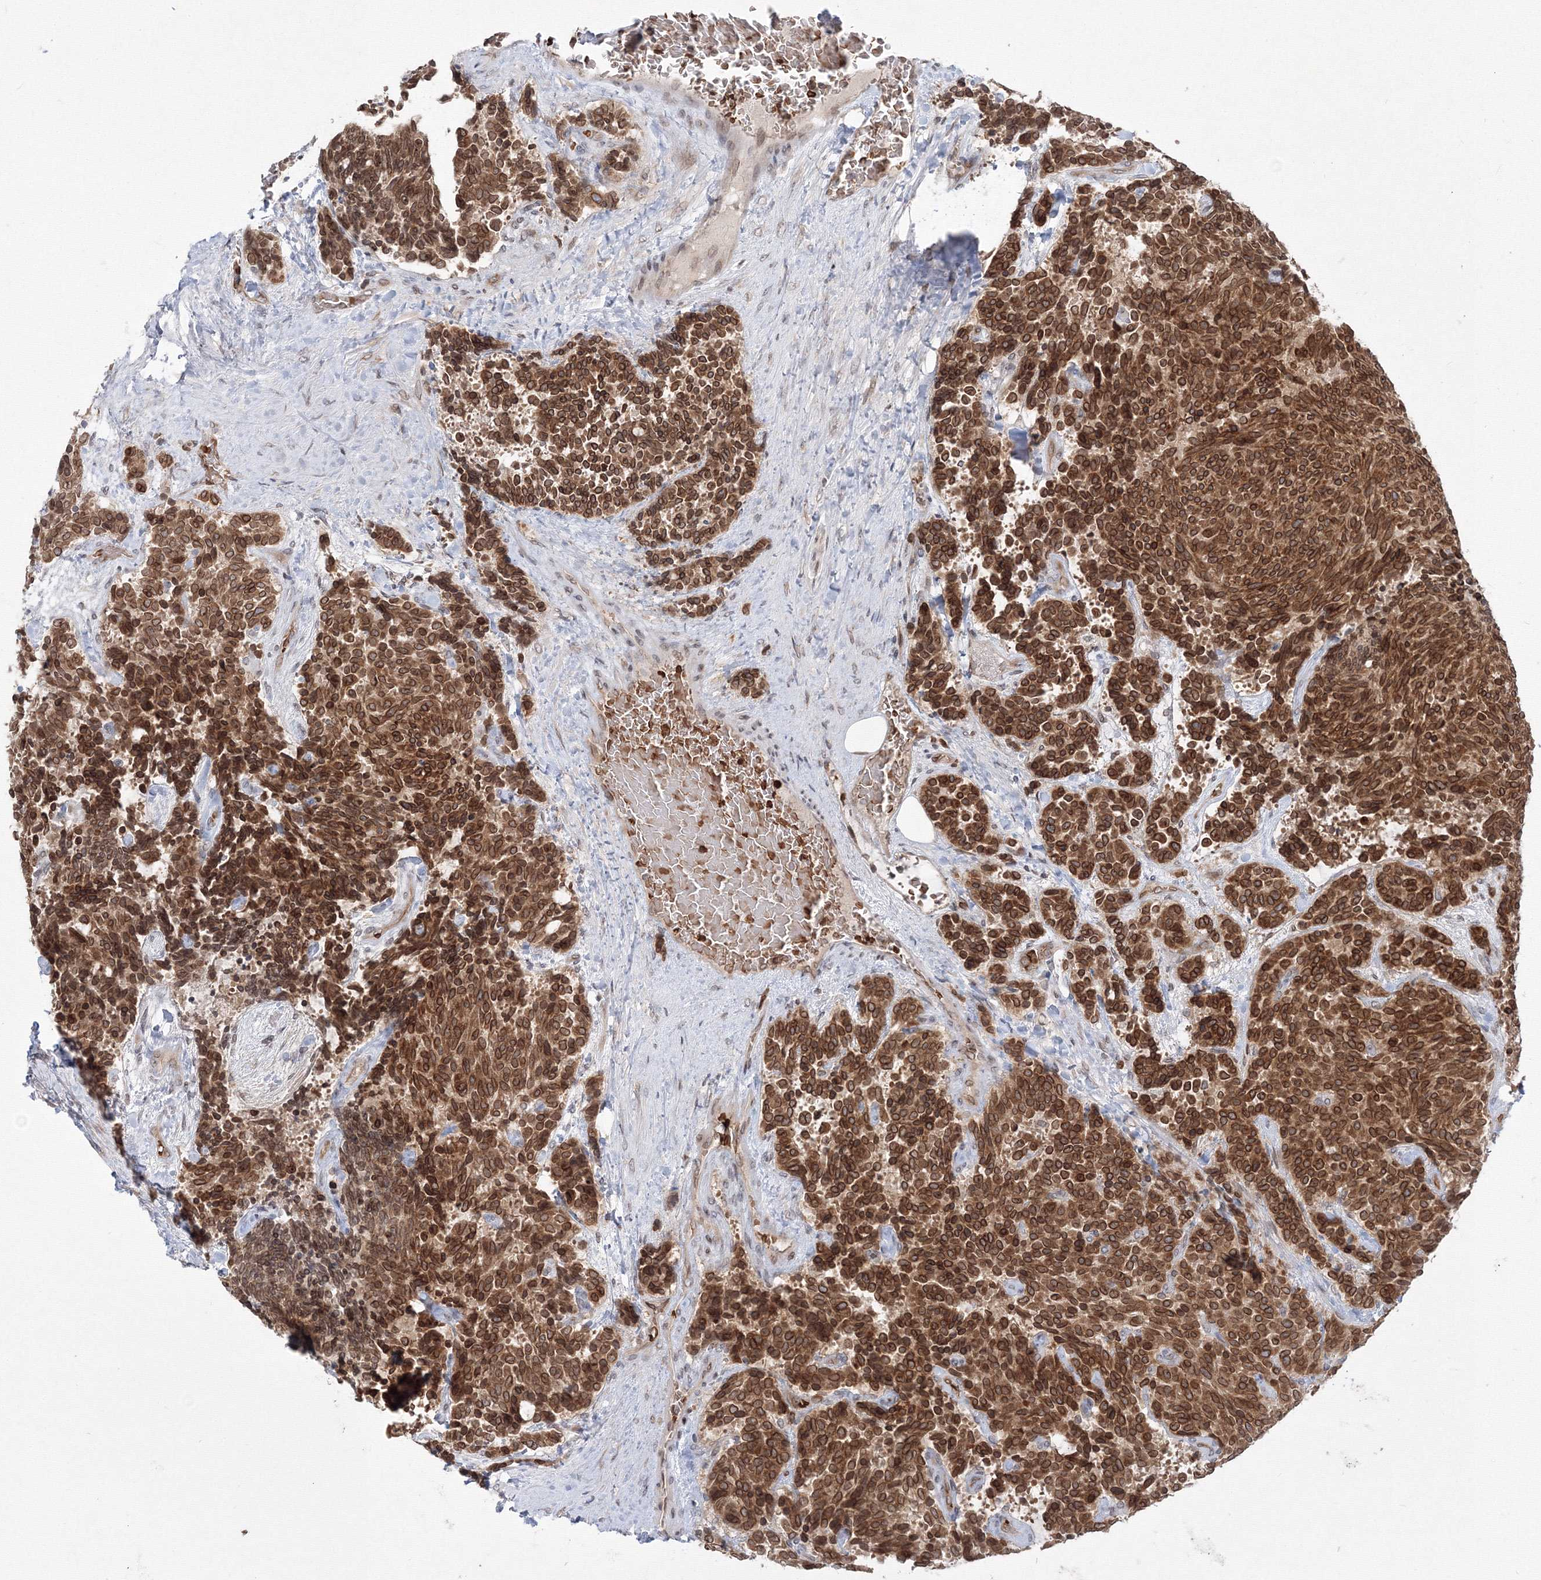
{"staining": {"intensity": "strong", "quantity": ">75%", "location": "cytoplasmic/membranous,nuclear"}, "tissue": "carcinoid", "cell_type": "Tumor cells", "image_type": "cancer", "snomed": [{"axis": "morphology", "description": "Carcinoid, malignant, NOS"}, {"axis": "topography", "description": "Pancreas"}], "caption": "An image of human malignant carcinoid stained for a protein reveals strong cytoplasmic/membranous and nuclear brown staining in tumor cells.", "gene": "DNAJB2", "patient": {"sex": "female", "age": 54}}